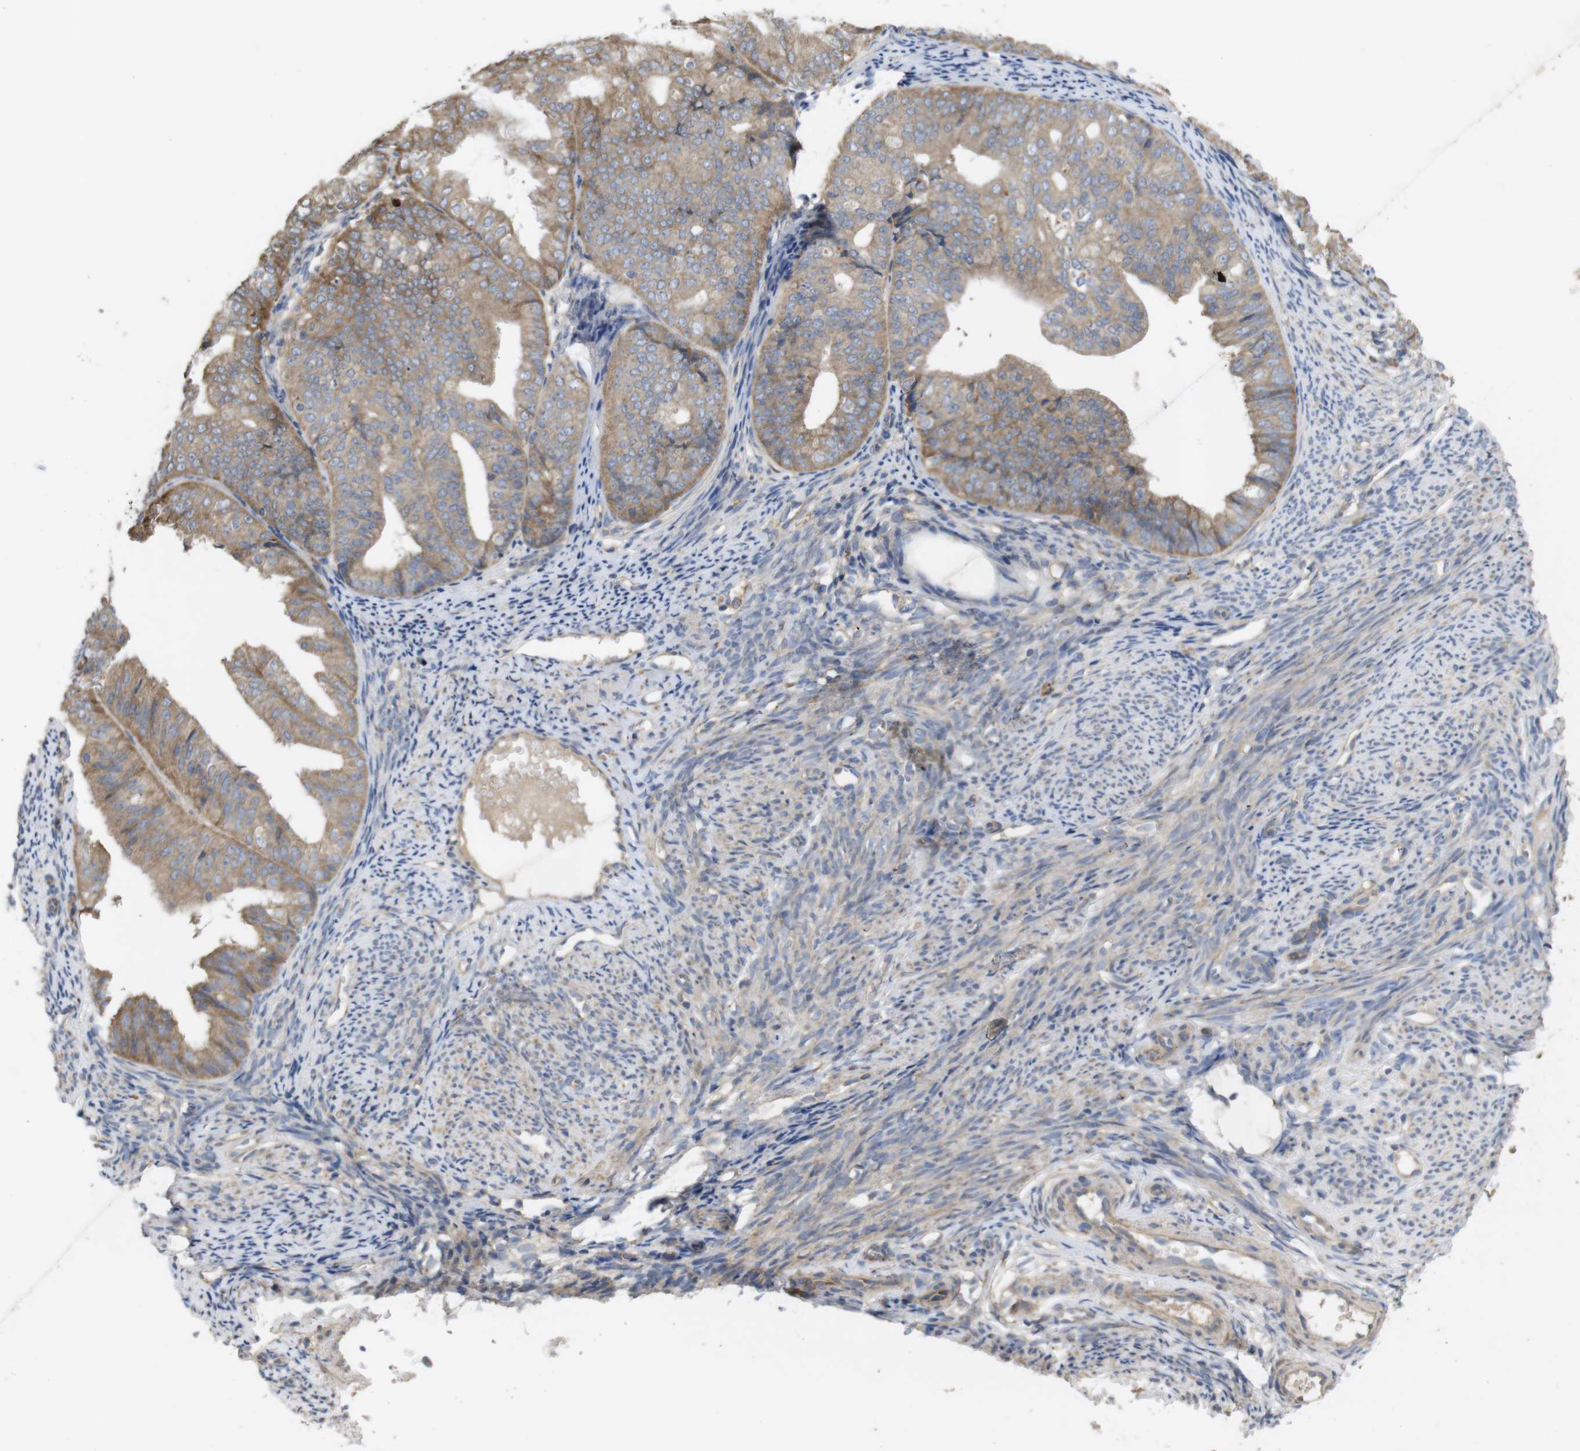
{"staining": {"intensity": "weak", "quantity": ">75%", "location": "cytoplasmic/membranous"}, "tissue": "endometrial cancer", "cell_type": "Tumor cells", "image_type": "cancer", "snomed": [{"axis": "morphology", "description": "Adenocarcinoma, NOS"}, {"axis": "topography", "description": "Endometrium"}], "caption": "Immunohistochemistry staining of adenocarcinoma (endometrial), which shows low levels of weak cytoplasmic/membranous staining in approximately >75% of tumor cells indicating weak cytoplasmic/membranous protein staining. The staining was performed using DAB (3,3'-diaminobenzidine) (brown) for protein detection and nuclei were counterstained in hematoxylin (blue).", "gene": "KCNS3", "patient": {"sex": "female", "age": 63}}